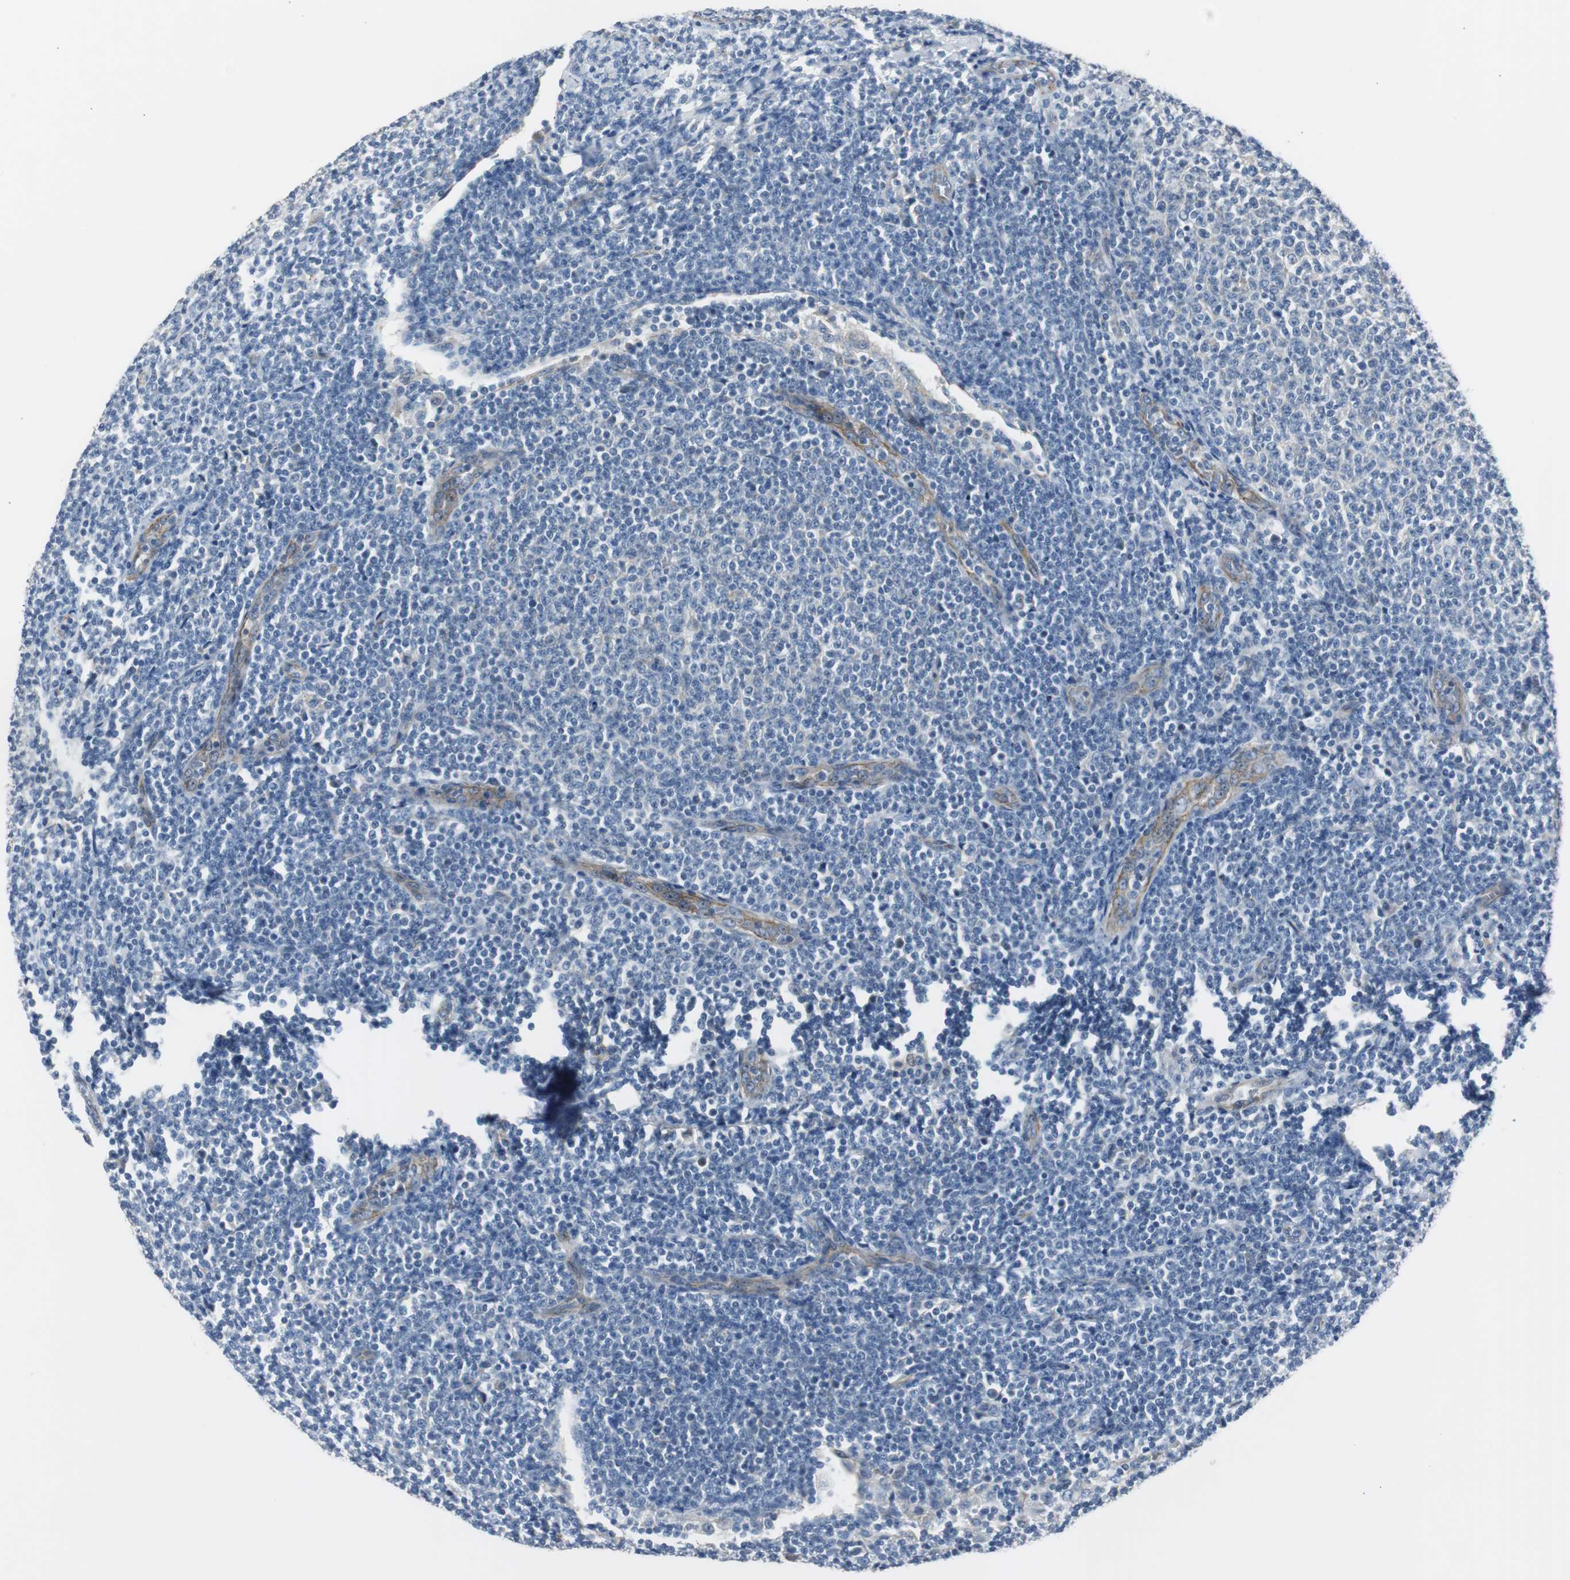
{"staining": {"intensity": "negative", "quantity": "none", "location": "none"}, "tissue": "lymphoma", "cell_type": "Tumor cells", "image_type": "cancer", "snomed": [{"axis": "morphology", "description": "Malignant lymphoma, non-Hodgkin's type, Low grade"}, {"axis": "topography", "description": "Lymph node"}], "caption": "This is an immunohistochemistry (IHC) photomicrograph of human lymphoma. There is no staining in tumor cells.", "gene": "STXBP4", "patient": {"sex": "male", "age": 66}}